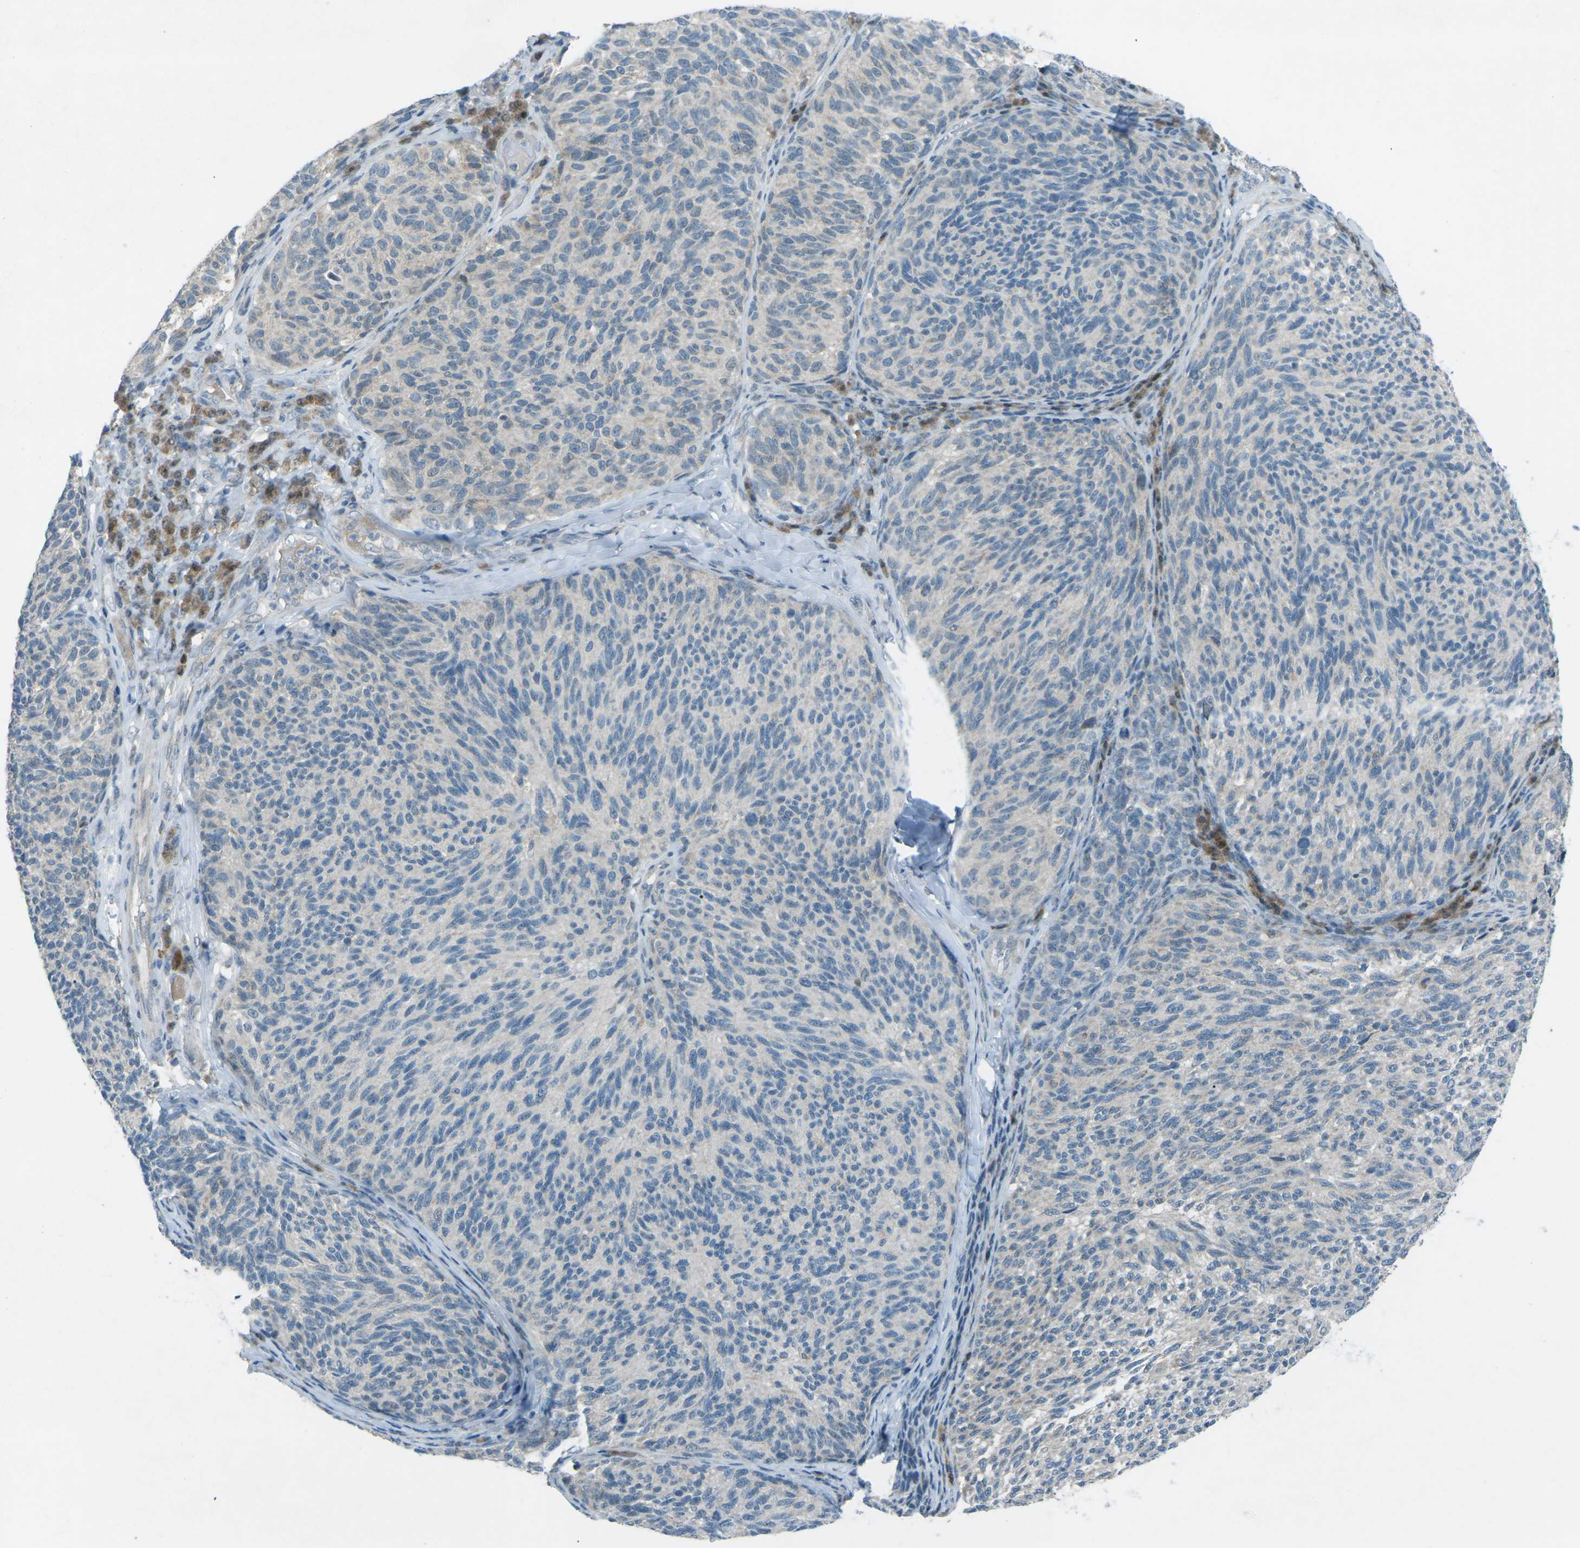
{"staining": {"intensity": "negative", "quantity": "none", "location": "none"}, "tissue": "melanoma", "cell_type": "Tumor cells", "image_type": "cancer", "snomed": [{"axis": "morphology", "description": "Malignant melanoma, NOS"}, {"axis": "topography", "description": "Skin"}], "caption": "High magnification brightfield microscopy of malignant melanoma stained with DAB (3,3'-diaminobenzidine) (brown) and counterstained with hematoxylin (blue): tumor cells show no significant positivity.", "gene": "PRKCA", "patient": {"sex": "female", "age": 73}}